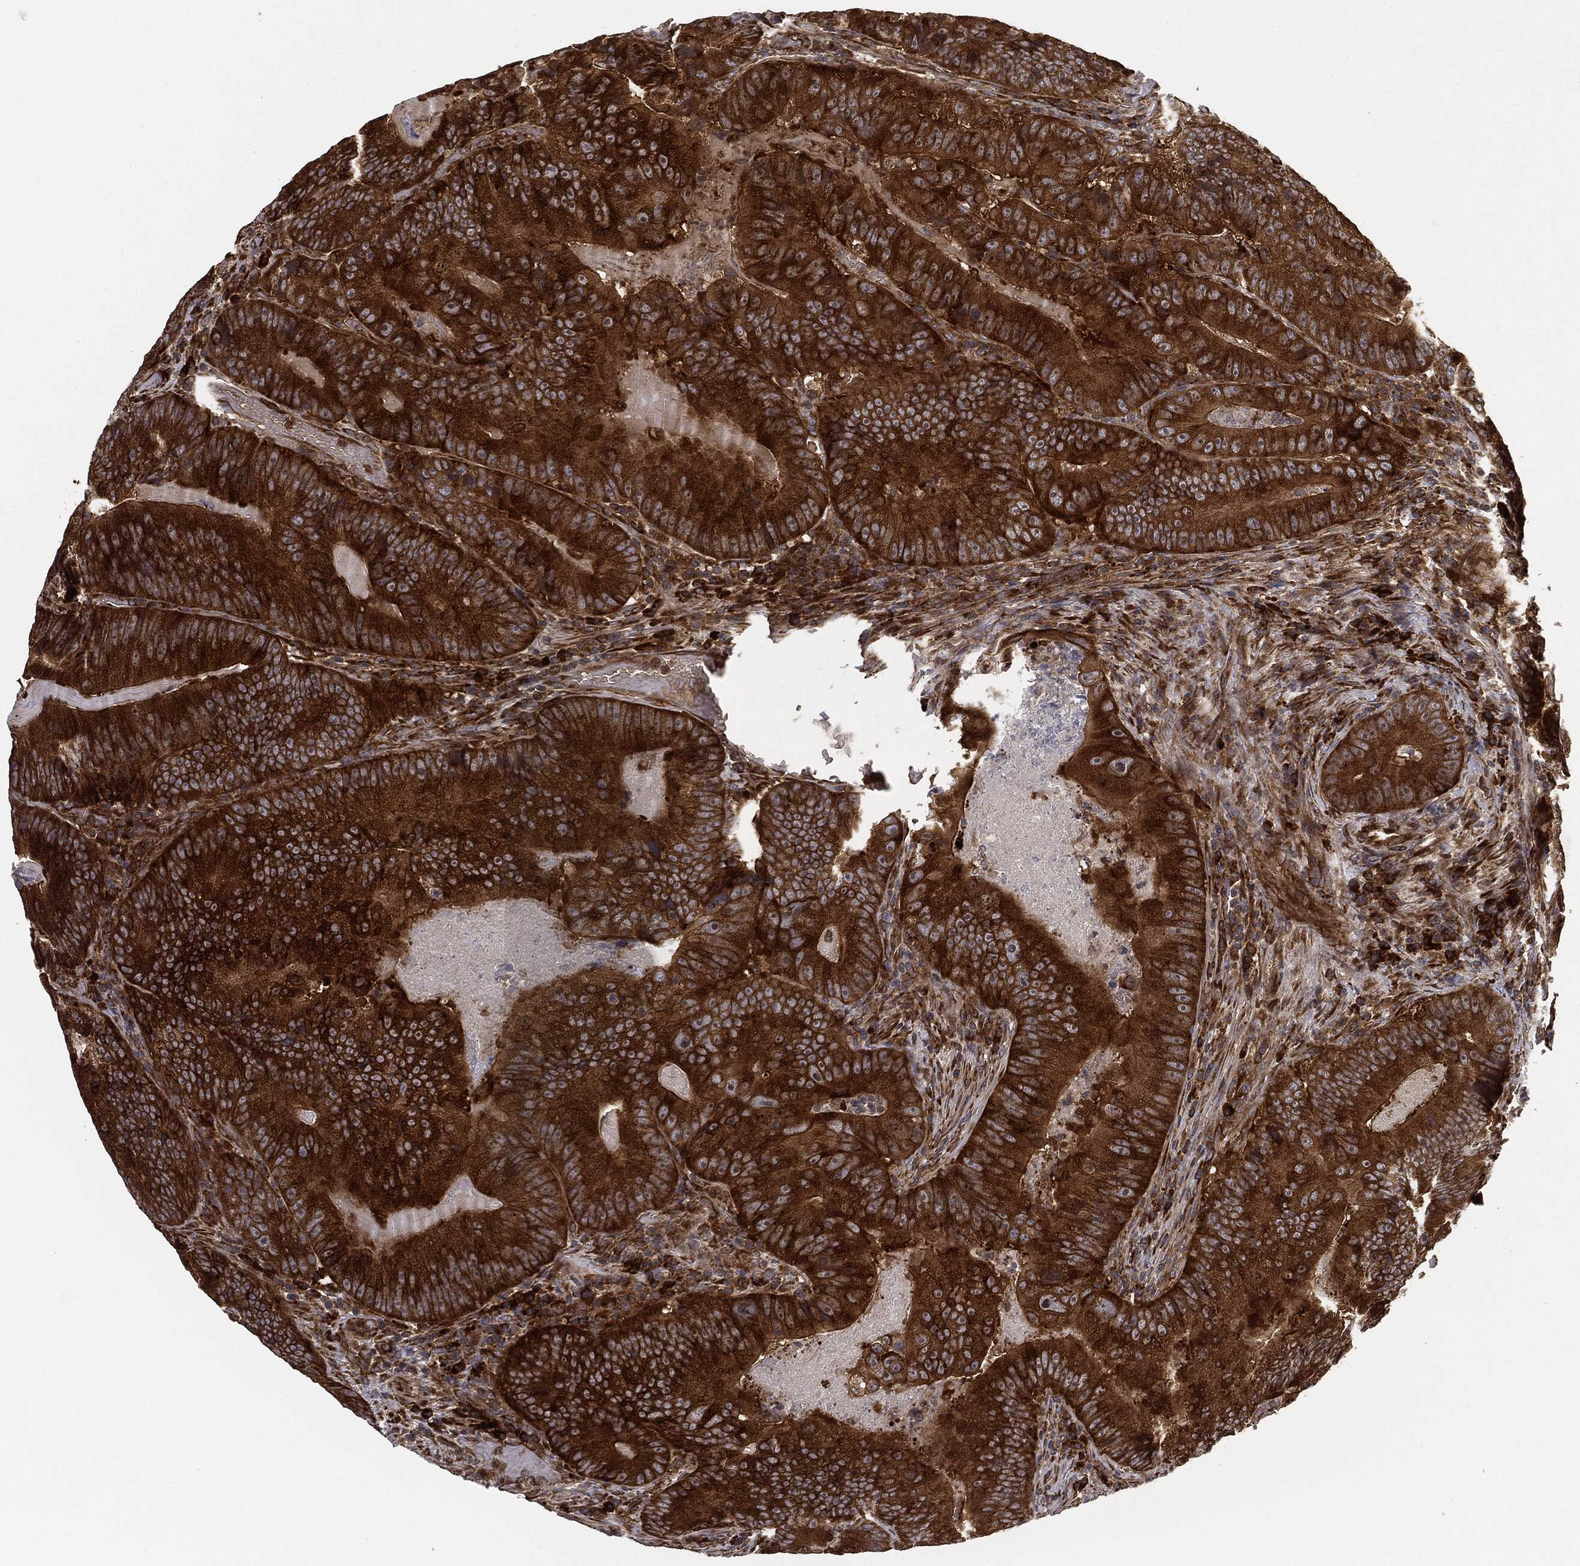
{"staining": {"intensity": "strong", "quantity": ">75%", "location": "cytoplasmic/membranous"}, "tissue": "colorectal cancer", "cell_type": "Tumor cells", "image_type": "cancer", "snomed": [{"axis": "morphology", "description": "Adenocarcinoma, NOS"}, {"axis": "topography", "description": "Colon"}], "caption": "The immunohistochemical stain labels strong cytoplasmic/membranous positivity in tumor cells of colorectal adenocarcinoma tissue.", "gene": "EIF2AK2", "patient": {"sex": "female", "age": 86}}